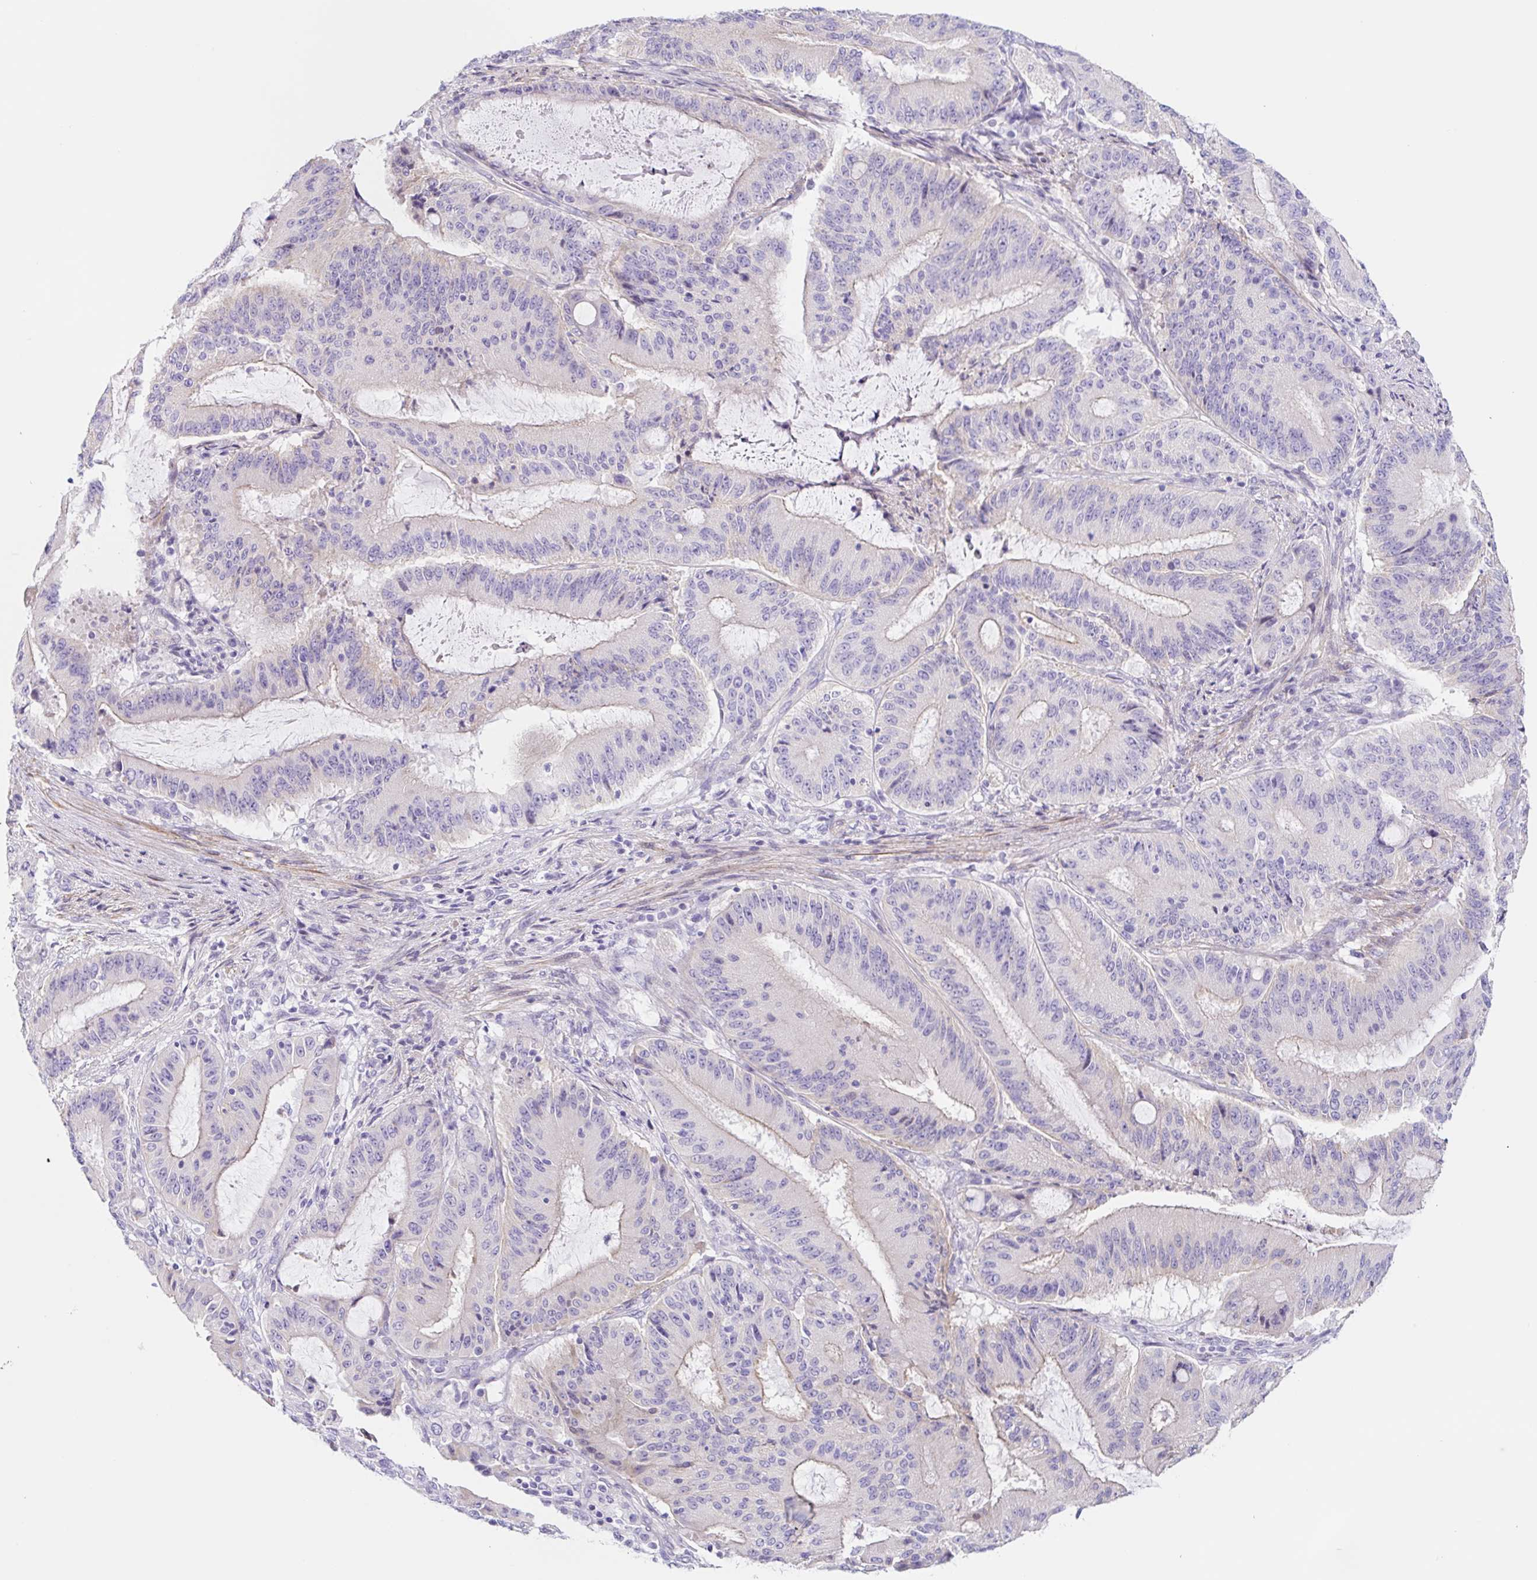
{"staining": {"intensity": "negative", "quantity": "none", "location": "none"}, "tissue": "liver cancer", "cell_type": "Tumor cells", "image_type": "cancer", "snomed": [{"axis": "morphology", "description": "Normal tissue, NOS"}, {"axis": "morphology", "description": "Cholangiocarcinoma"}, {"axis": "topography", "description": "Liver"}, {"axis": "topography", "description": "Peripheral nerve tissue"}], "caption": "An immunohistochemistry image of liver cancer is shown. There is no staining in tumor cells of liver cancer. The staining is performed using DAB (3,3'-diaminobenzidine) brown chromogen with nuclei counter-stained in using hematoxylin.", "gene": "DCAF17", "patient": {"sex": "female", "age": 73}}